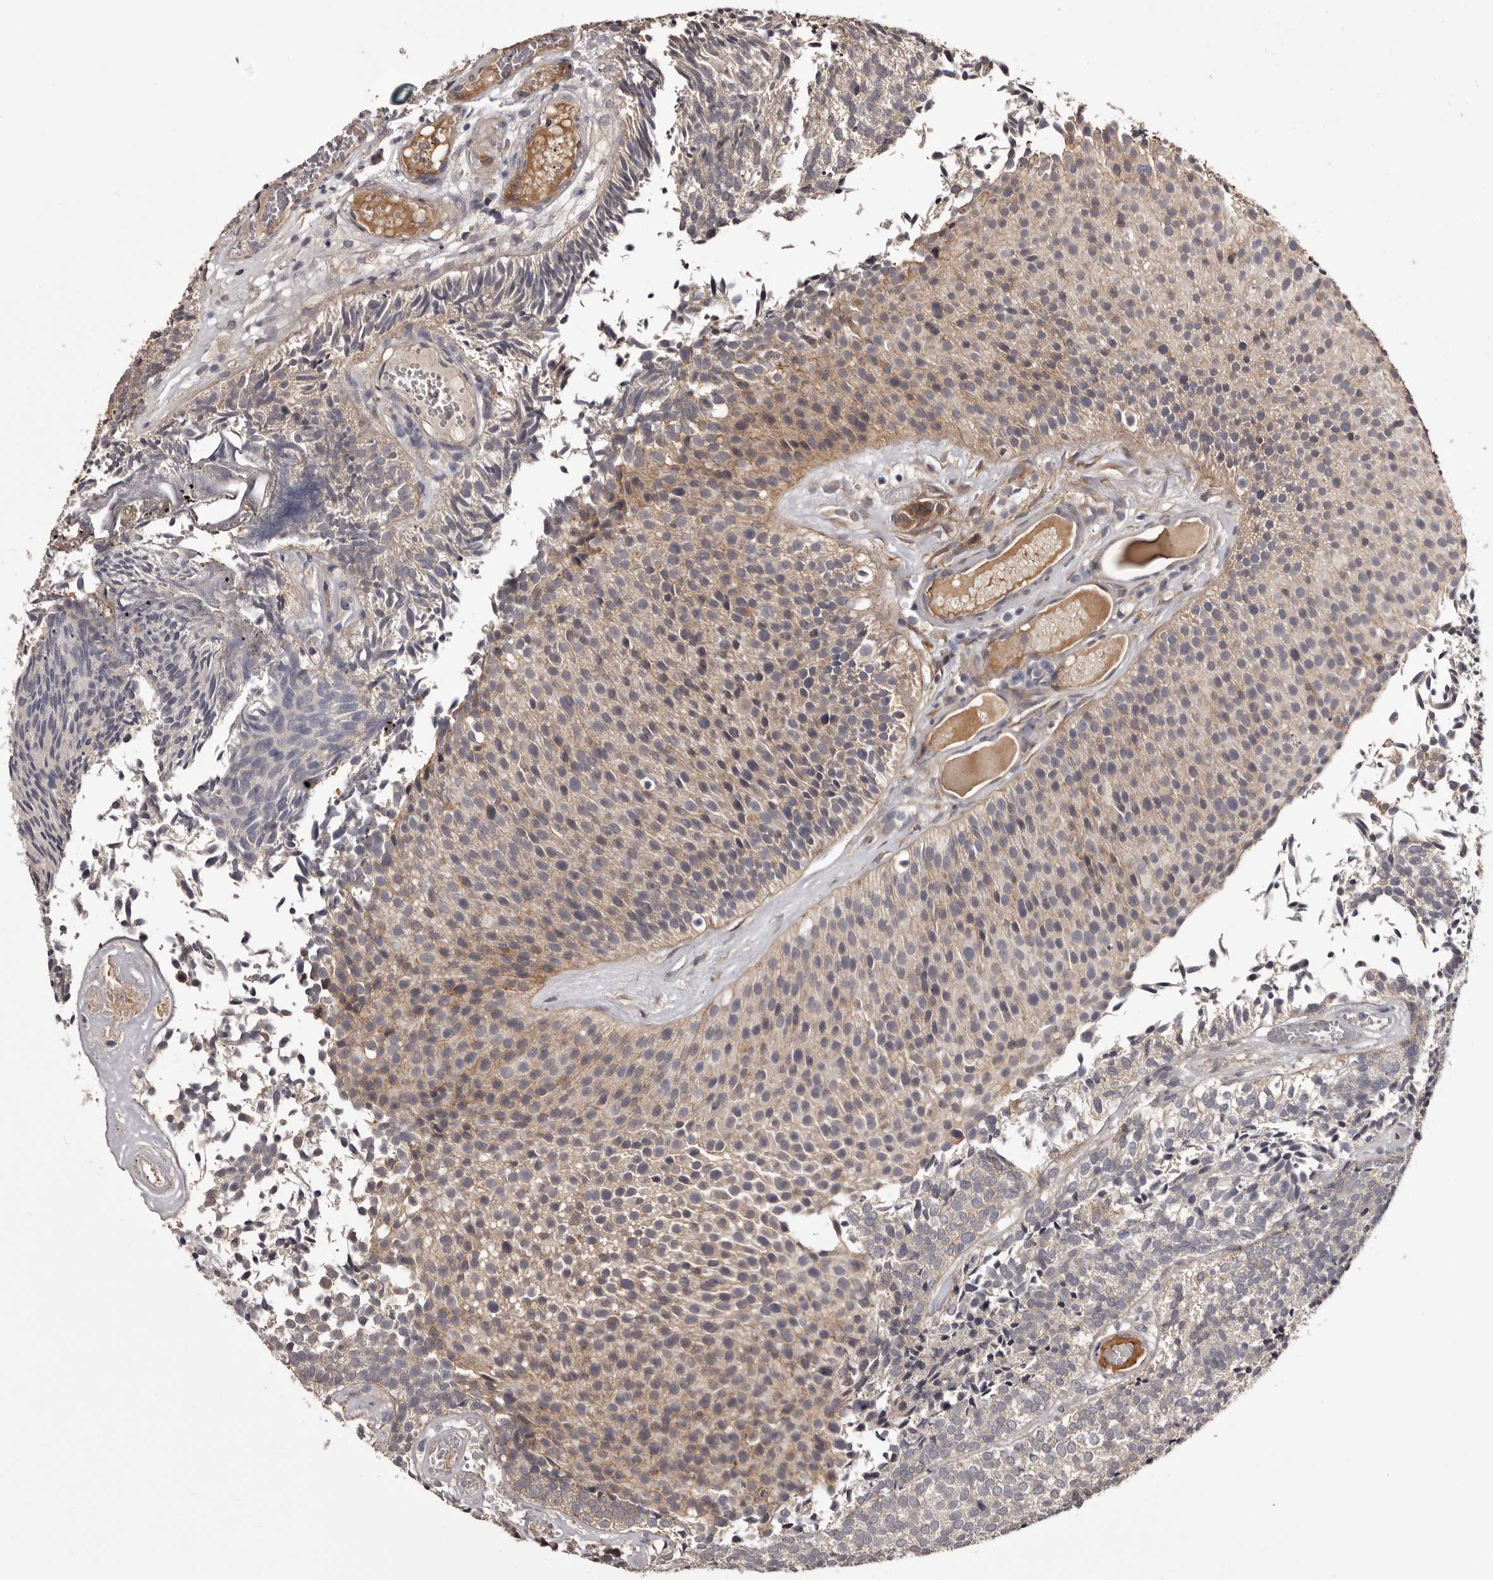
{"staining": {"intensity": "weak", "quantity": ">75%", "location": "cytoplasmic/membranous"}, "tissue": "urothelial cancer", "cell_type": "Tumor cells", "image_type": "cancer", "snomed": [{"axis": "morphology", "description": "Urothelial carcinoma, Low grade"}, {"axis": "topography", "description": "Urinary bladder"}], "caption": "This image demonstrates urothelial carcinoma (low-grade) stained with IHC to label a protein in brown. The cytoplasmic/membranous of tumor cells show weak positivity for the protein. Nuclei are counter-stained blue.", "gene": "CYP1B1", "patient": {"sex": "male", "age": 86}}